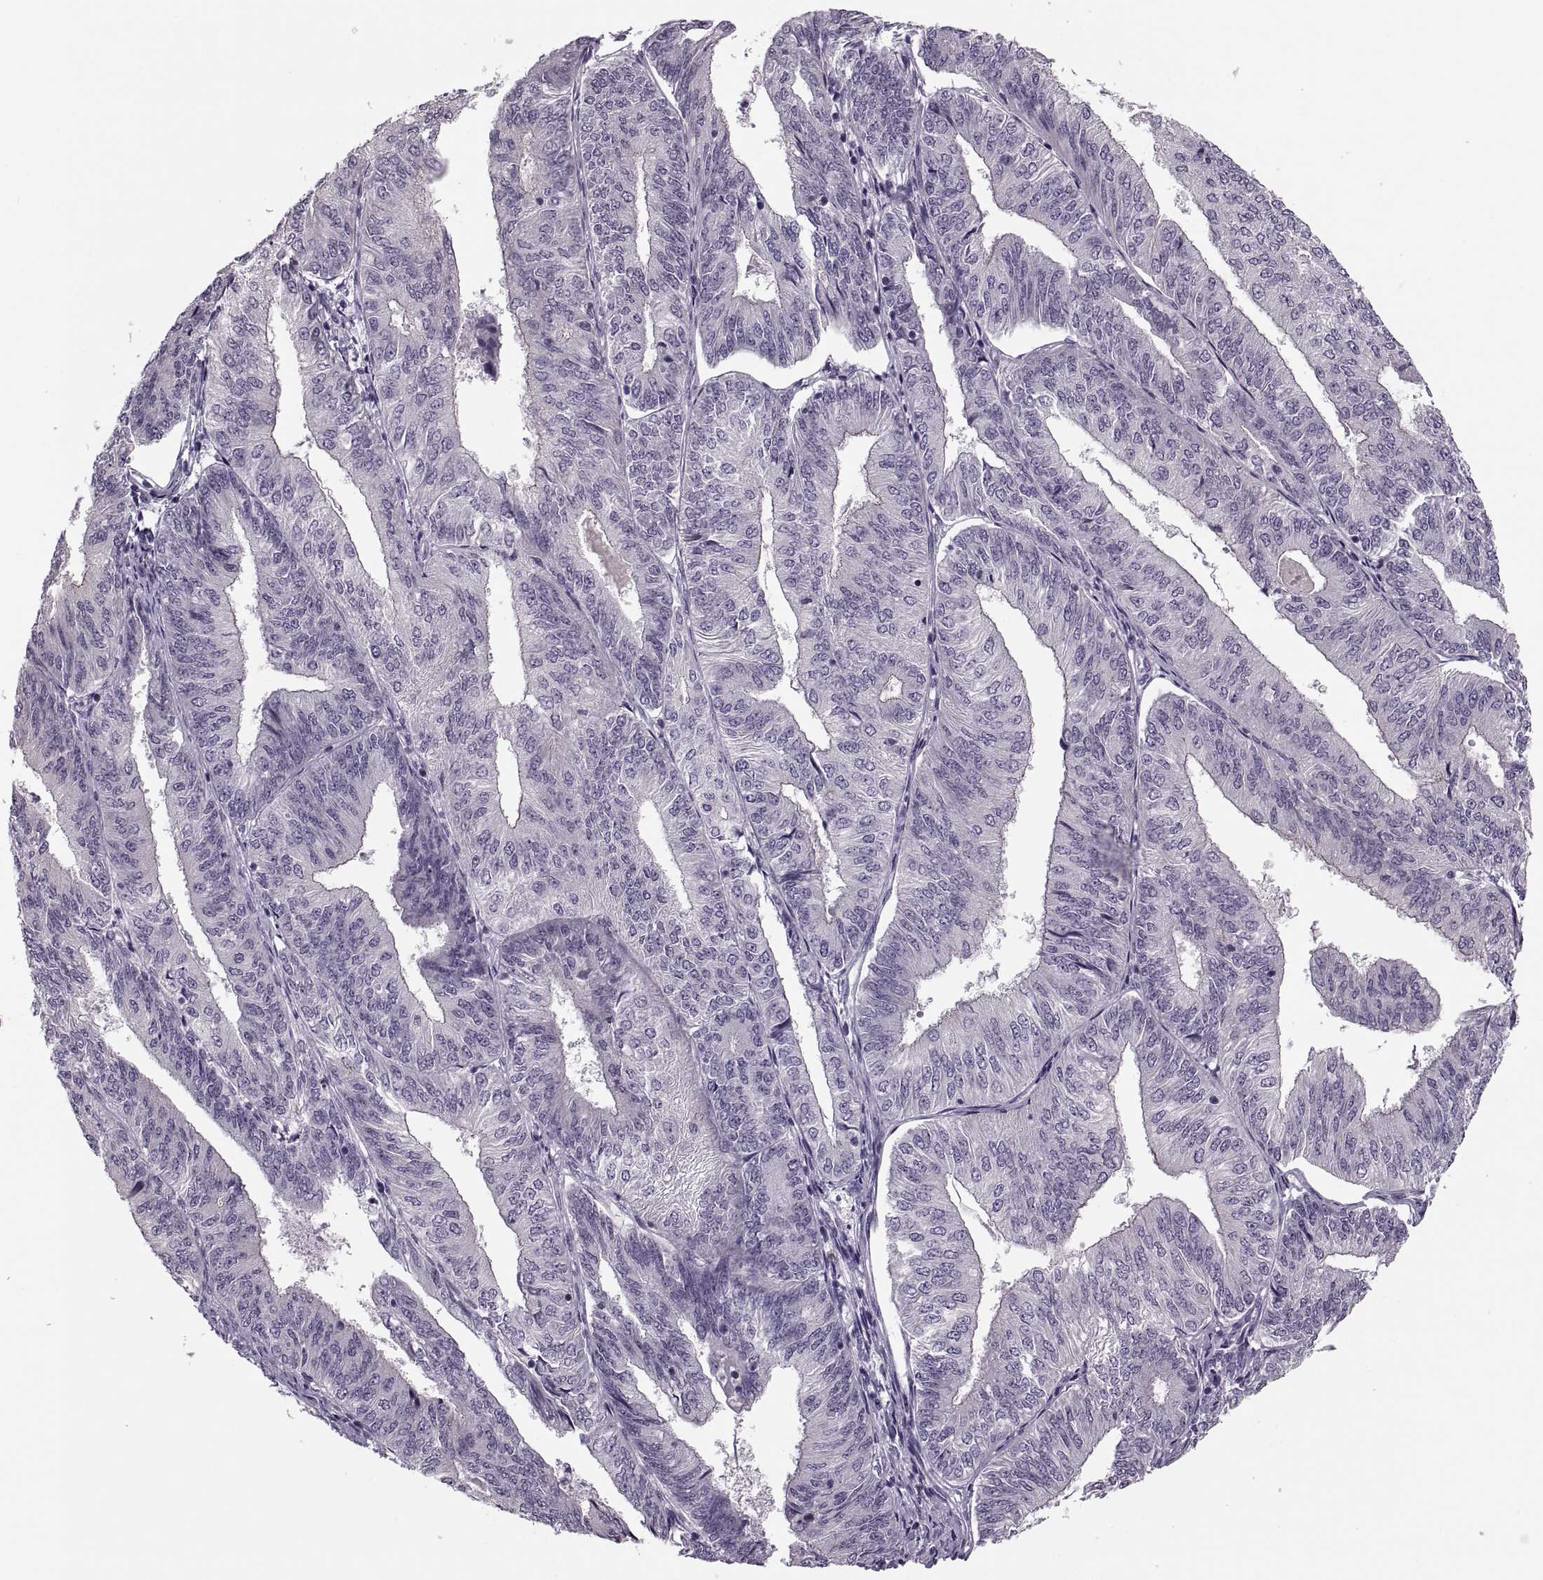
{"staining": {"intensity": "negative", "quantity": "none", "location": "none"}, "tissue": "endometrial cancer", "cell_type": "Tumor cells", "image_type": "cancer", "snomed": [{"axis": "morphology", "description": "Adenocarcinoma, NOS"}, {"axis": "topography", "description": "Endometrium"}], "caption": "DAB immunohistochemical staining of adenocarcinoma (endometrial) shows no significant expression in tumor cells. (DAB (3,3'-diaminobenzidine) IHC, high magnification).", "gene": "PRSS54", "patient": {"sex": "female", "age": 58}}